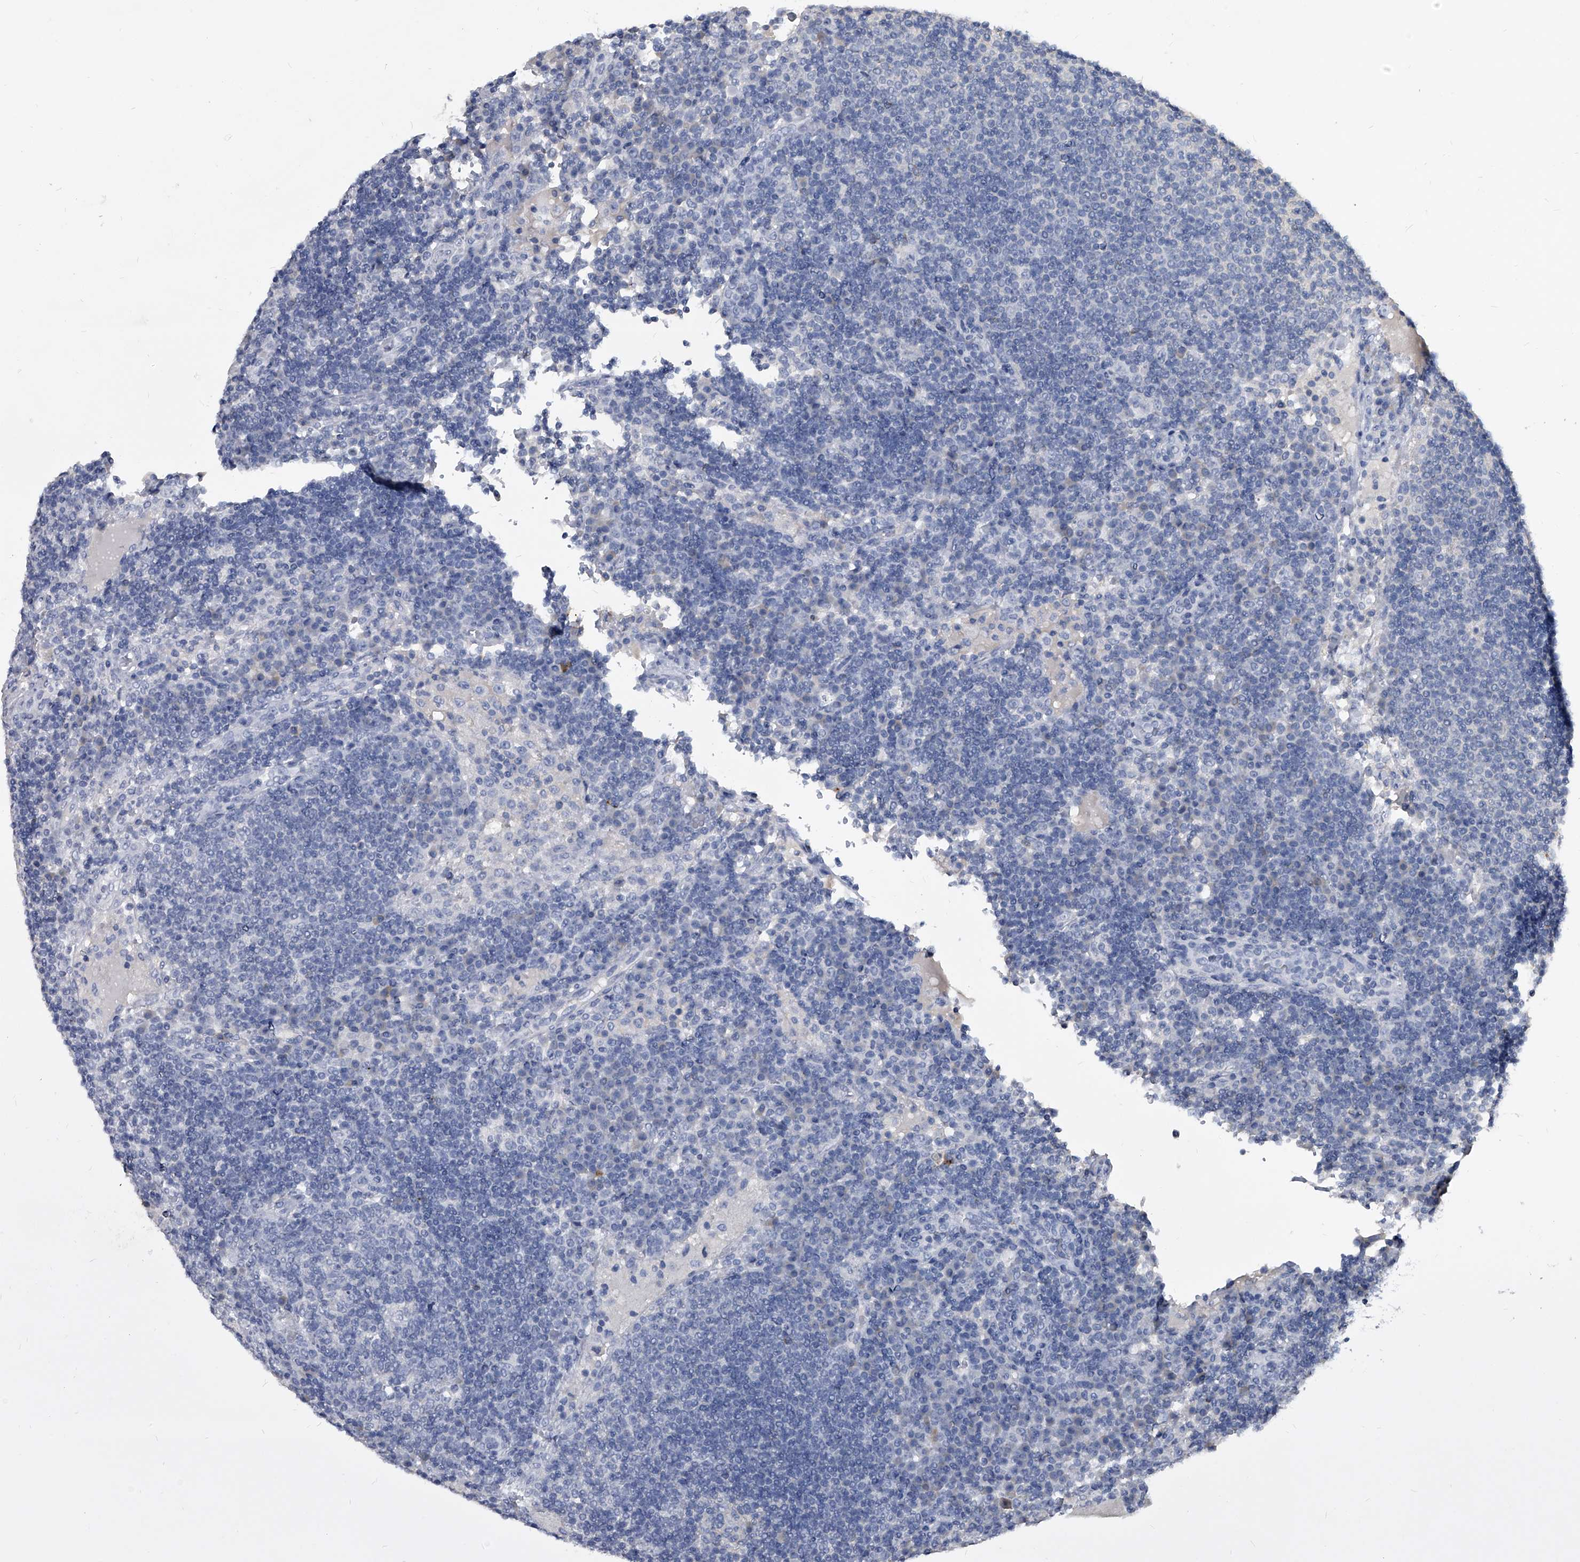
{"staining": {"intensity": "negative", "quantity": "none", "location": "none"}, "tissue": "lymph node", "cell_type": "Germinal center cells", "image_type": "normal", "snomed": [{"axis": "morphology", "description": "Normal tissue, NOS"}, {"axis": "topography", "description": "Lymph node"}], "caption": "Germinal center cells show no significant protein expression in benign lymph node. (DAB (3,3'-diaminobenzidine) IHC visualized using brightfield microscopy, high magnification).", "gene": "BCAS1", "patient": {"sex": "female", "age": 53}}